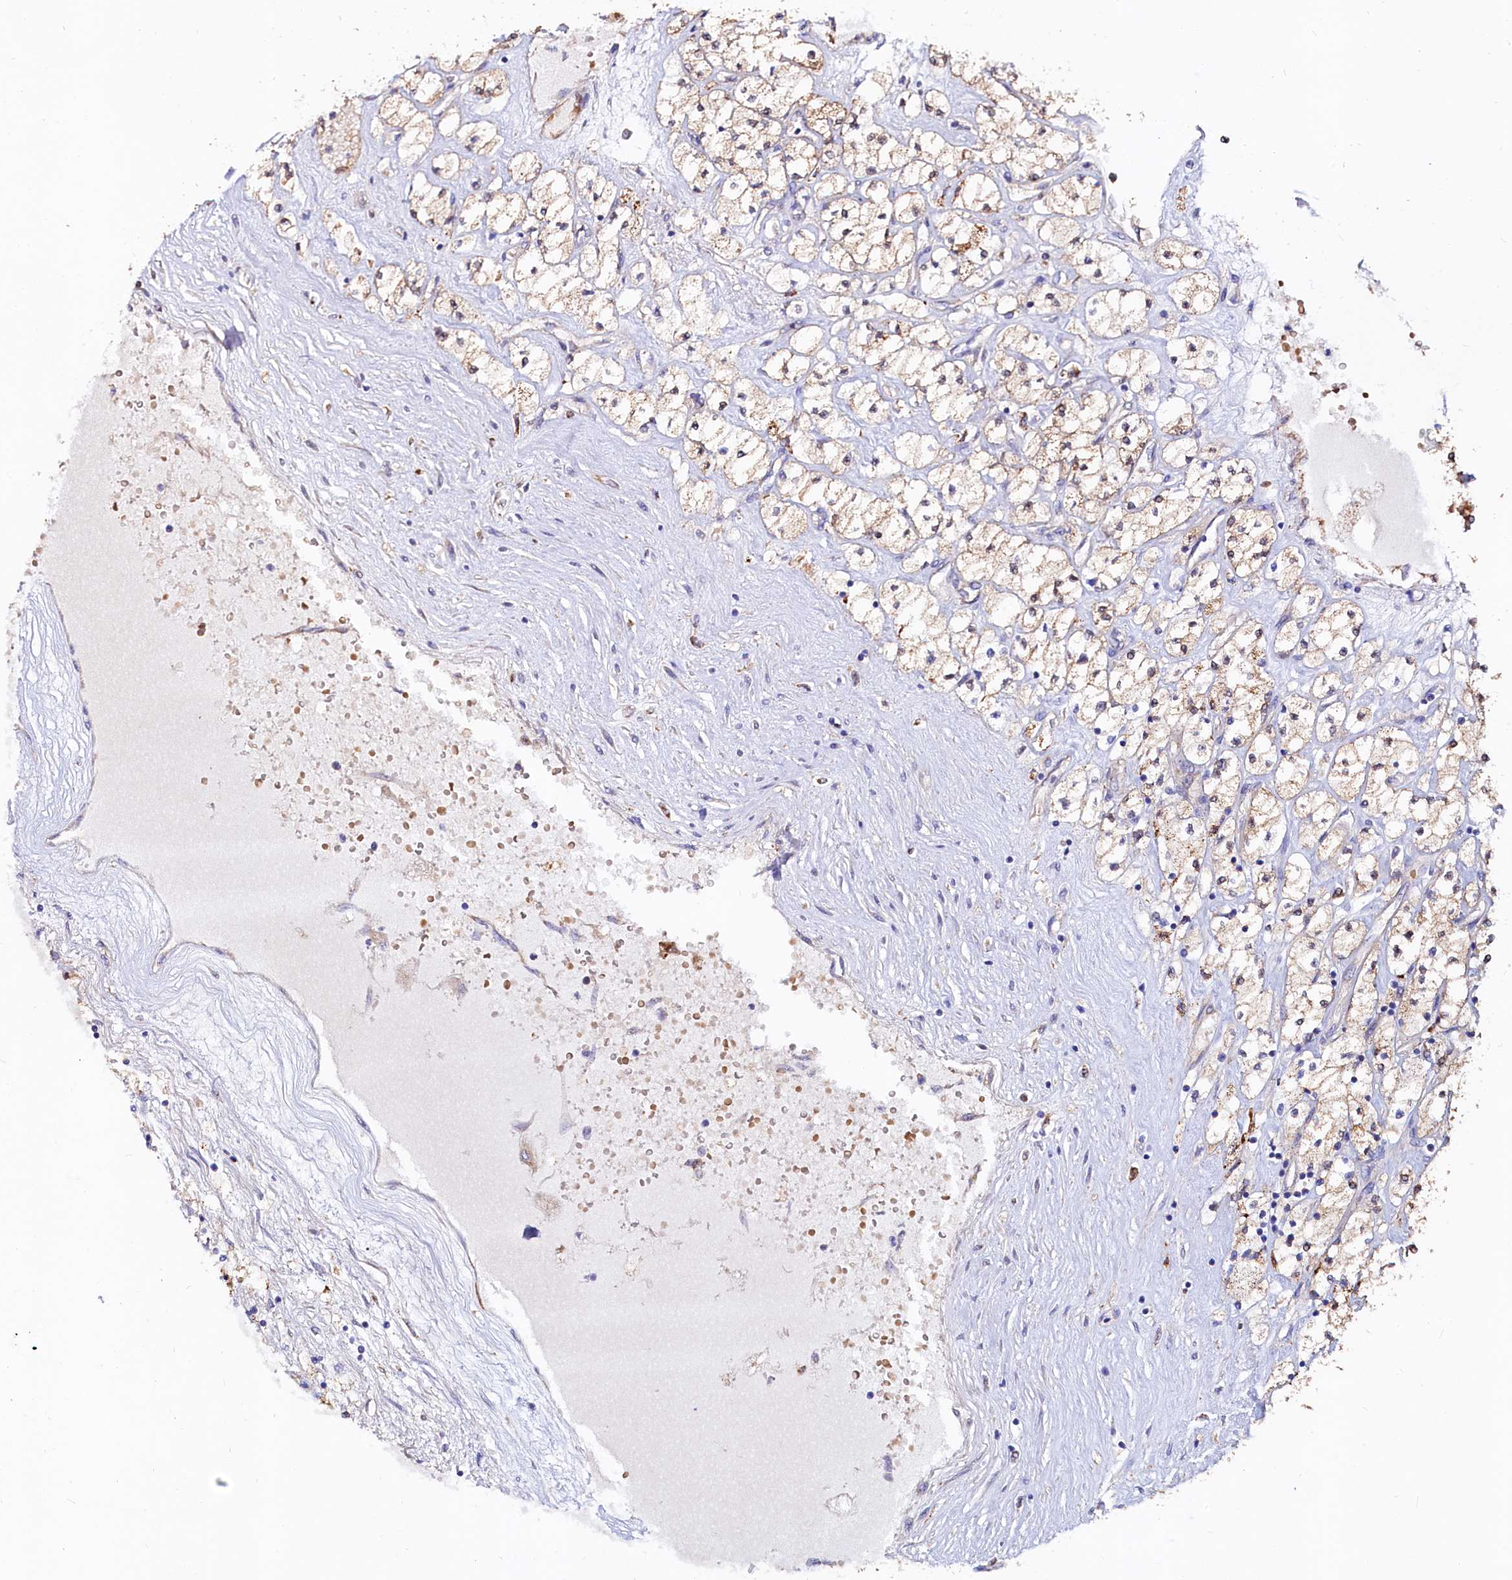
{"staining": {"intensity": "moderate", "quantity": "<25%", "location": "cytoplasmic/membranous"}, "tissue": "renal cancer", "cell_type": "Tumor cells", "image_type": "cancer", "snomed": [{"axis": "morphology", "description": "Adenocarcinoma, NOS"}, {"axis": "topography", "description": "Kidney"}], "caption": "Adenocarcinoma (renal) stained for a protein (brown) exhibits moderate cytoplasmic/membranous positive staining in about <25% of tumor cells.", "gene": "ASTE1", "patient": {"sex": "male", "age": 80}}